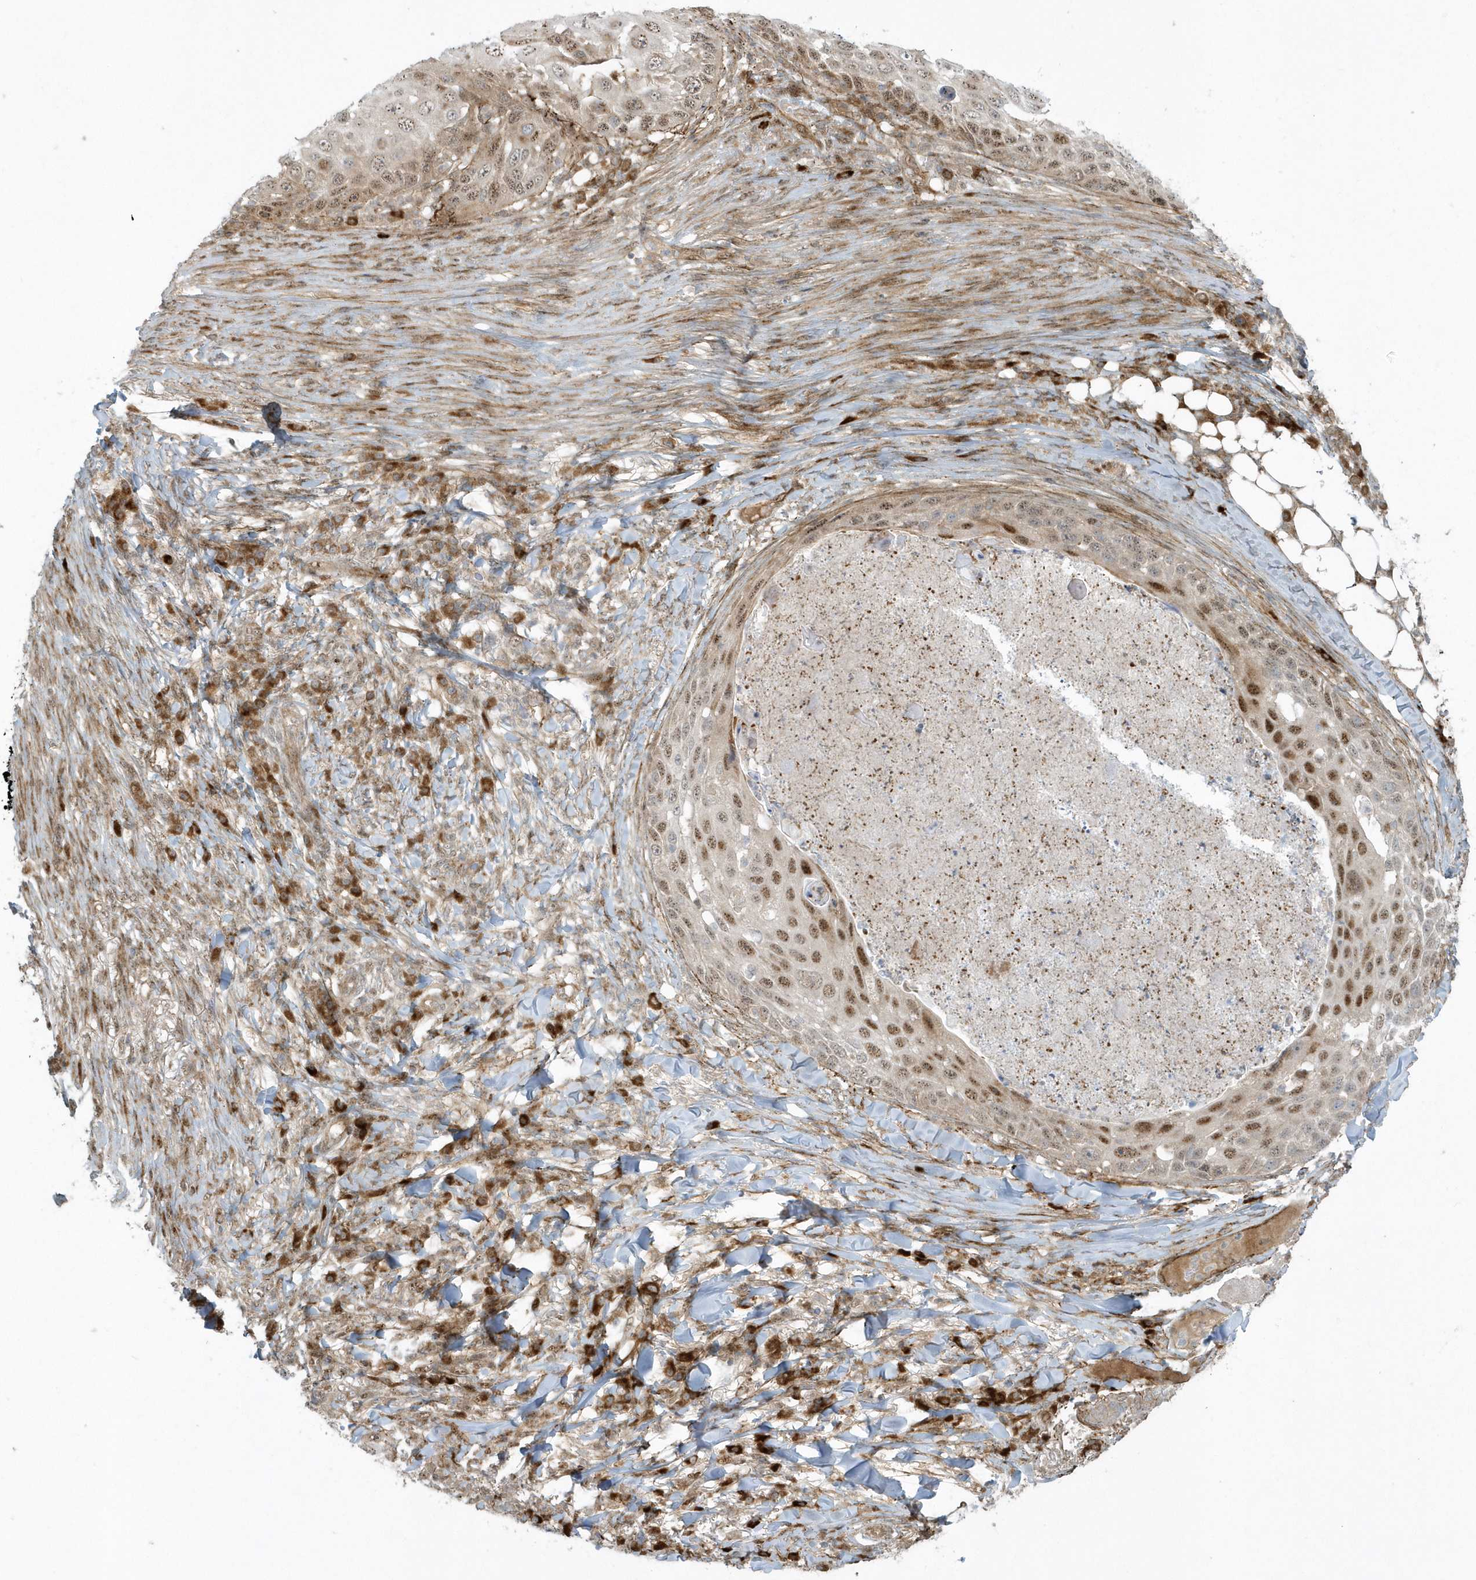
{"staining": {"intensity": "moderate", "quantity": ">75%", "location": "nuclear"}, "tissue": "skin cancer", "cell_type": "Tumor cells", "image_type": "cancer", "snomed": [{"axis": "morphology", "description": "Squamous cell carcinoma, NOS"}, {"axis": "topography", "description": "Skin"}], "caption": "A high-resolution image shows immunohistochemistry (IHC) staining of skin cancer, which shows moderate nuclear staining in approximately >75% of tumor cells.", "gene": "MASP2", "patient": {"sex": "female", "age": 44}}